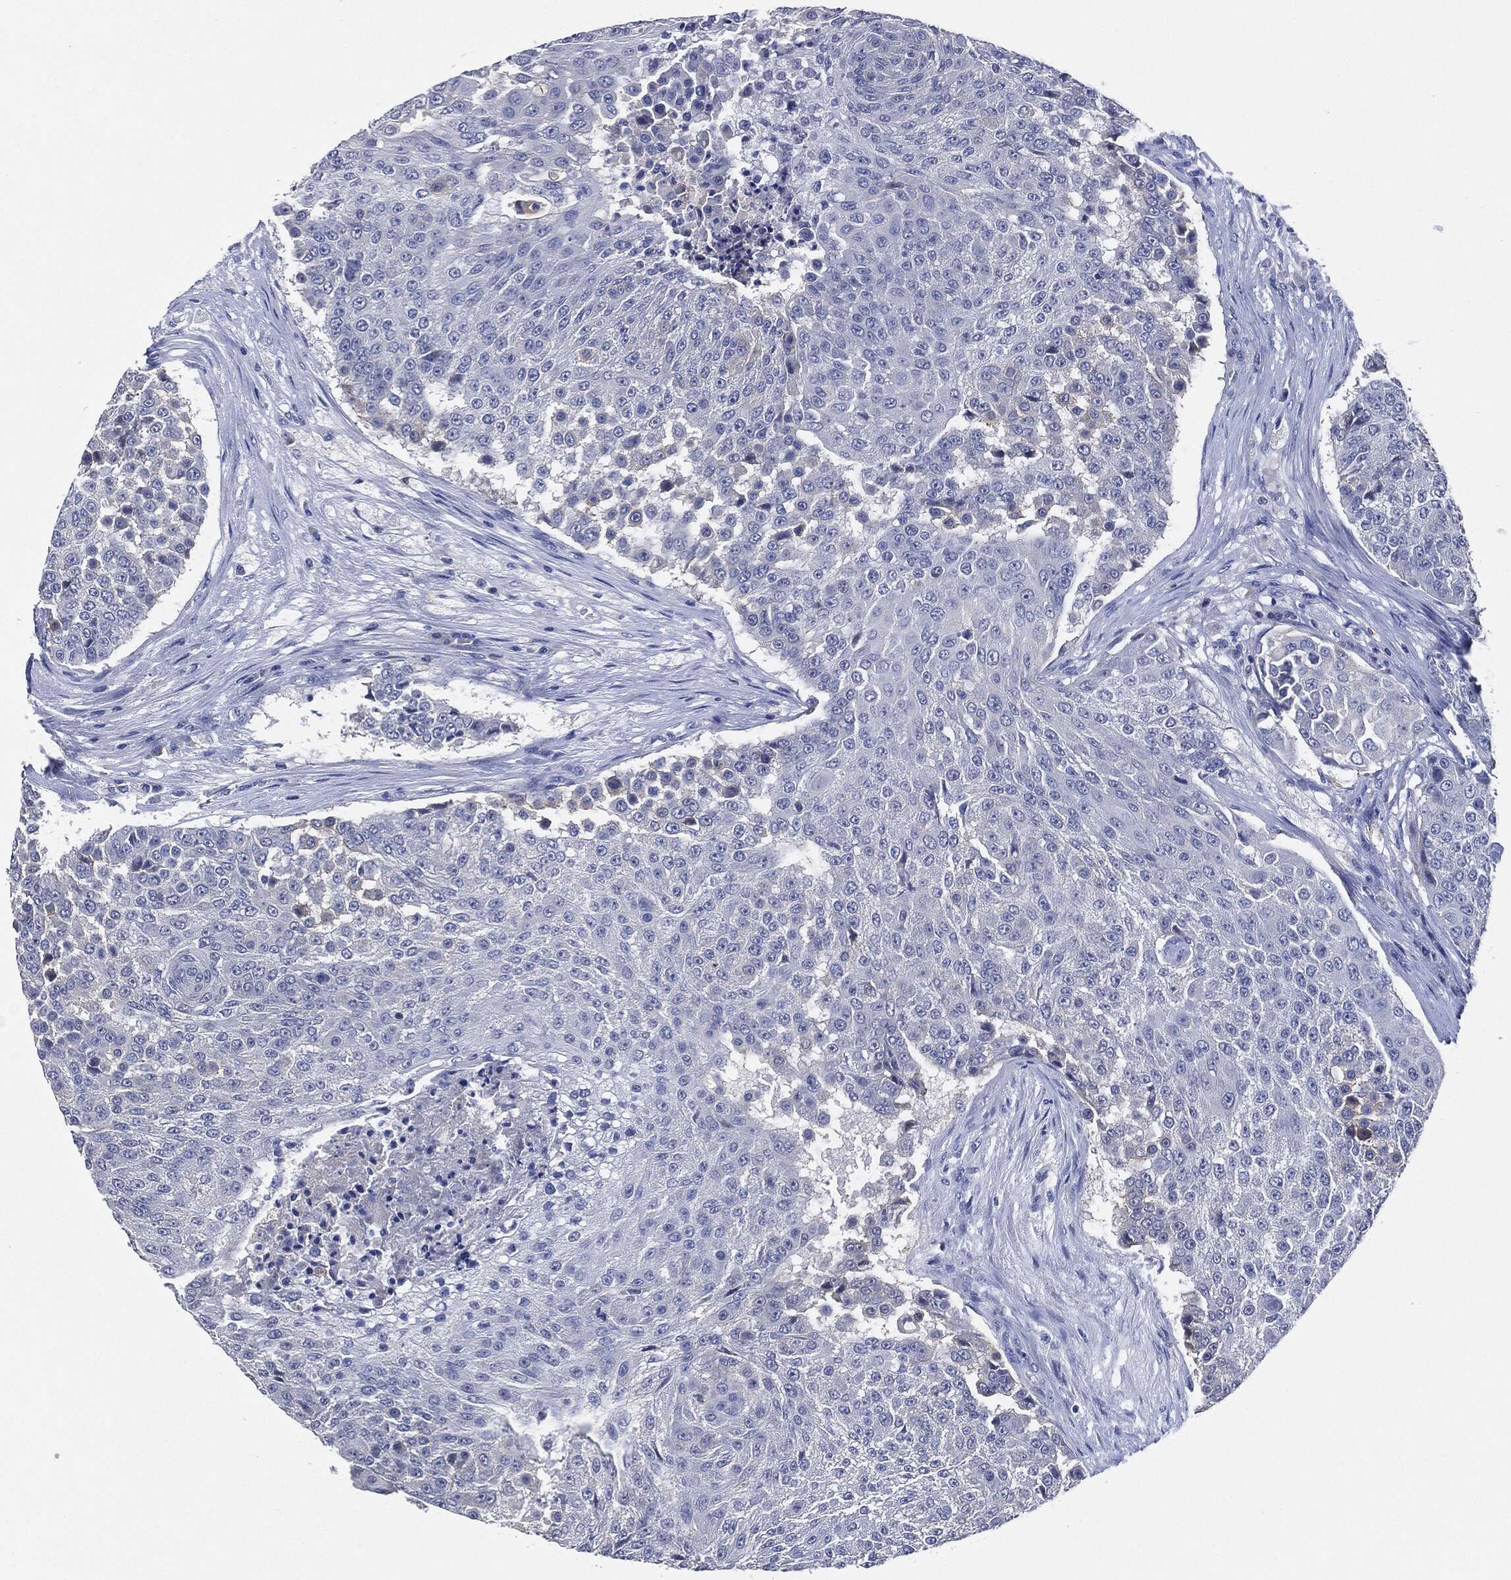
{"staining": {"intensity": "negative", "quantity": "none", "location": "none"}, "tissue": "urothelial cancer", "cell_type": "Tumor cells", "image_type": "cancer", "snomed": [{"axis": "morphology", "description": "Urothelial carcinoma, High grade"}, {"axis": "topography", "description": "Urinary bladder"}], "caption": "Tumor cells are negative for brown protein staining in high-grade urothelial carcinoma.", "gene": "NTRK1", "patient": {"sex": "female", "age": 63}}